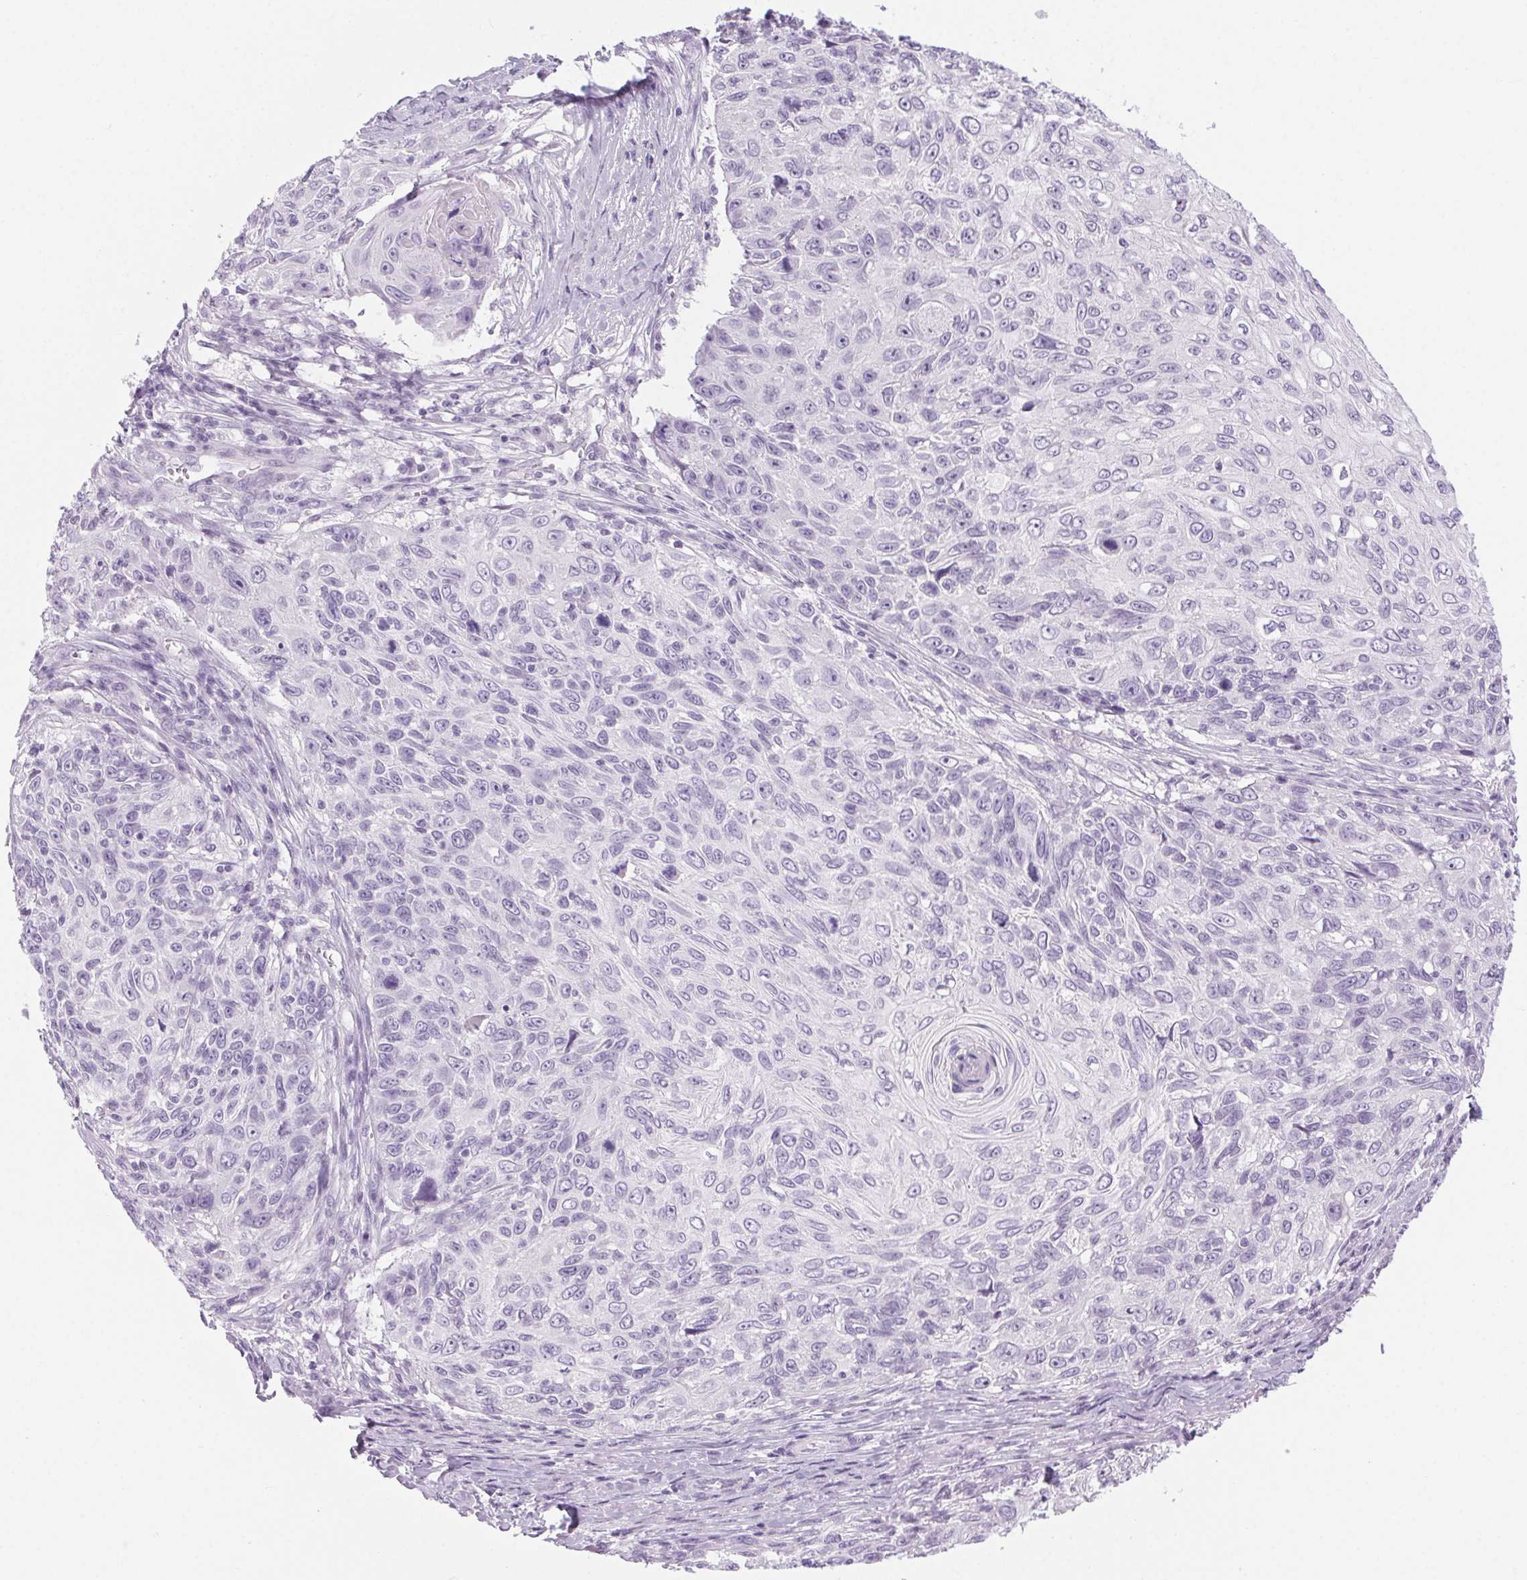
{"staining": {"intensity": "negative", "quantity": "none", "location": "none"}, "tissue": "skin cancer", "cell_type": "Tumor cells", "image_type": "cancer", "snomed": [{"axis": "morphology", "description": "Squamous cell carcinoma, NOS"}, {"axis": "topography", "description": "Skin"}], "caption": "The micrograph exhibits no staining of tumor cells in skin cancer (squamous cell carcinoma).", "gene": "LRP2", "patient": {"sex": "male", "age": 92}}